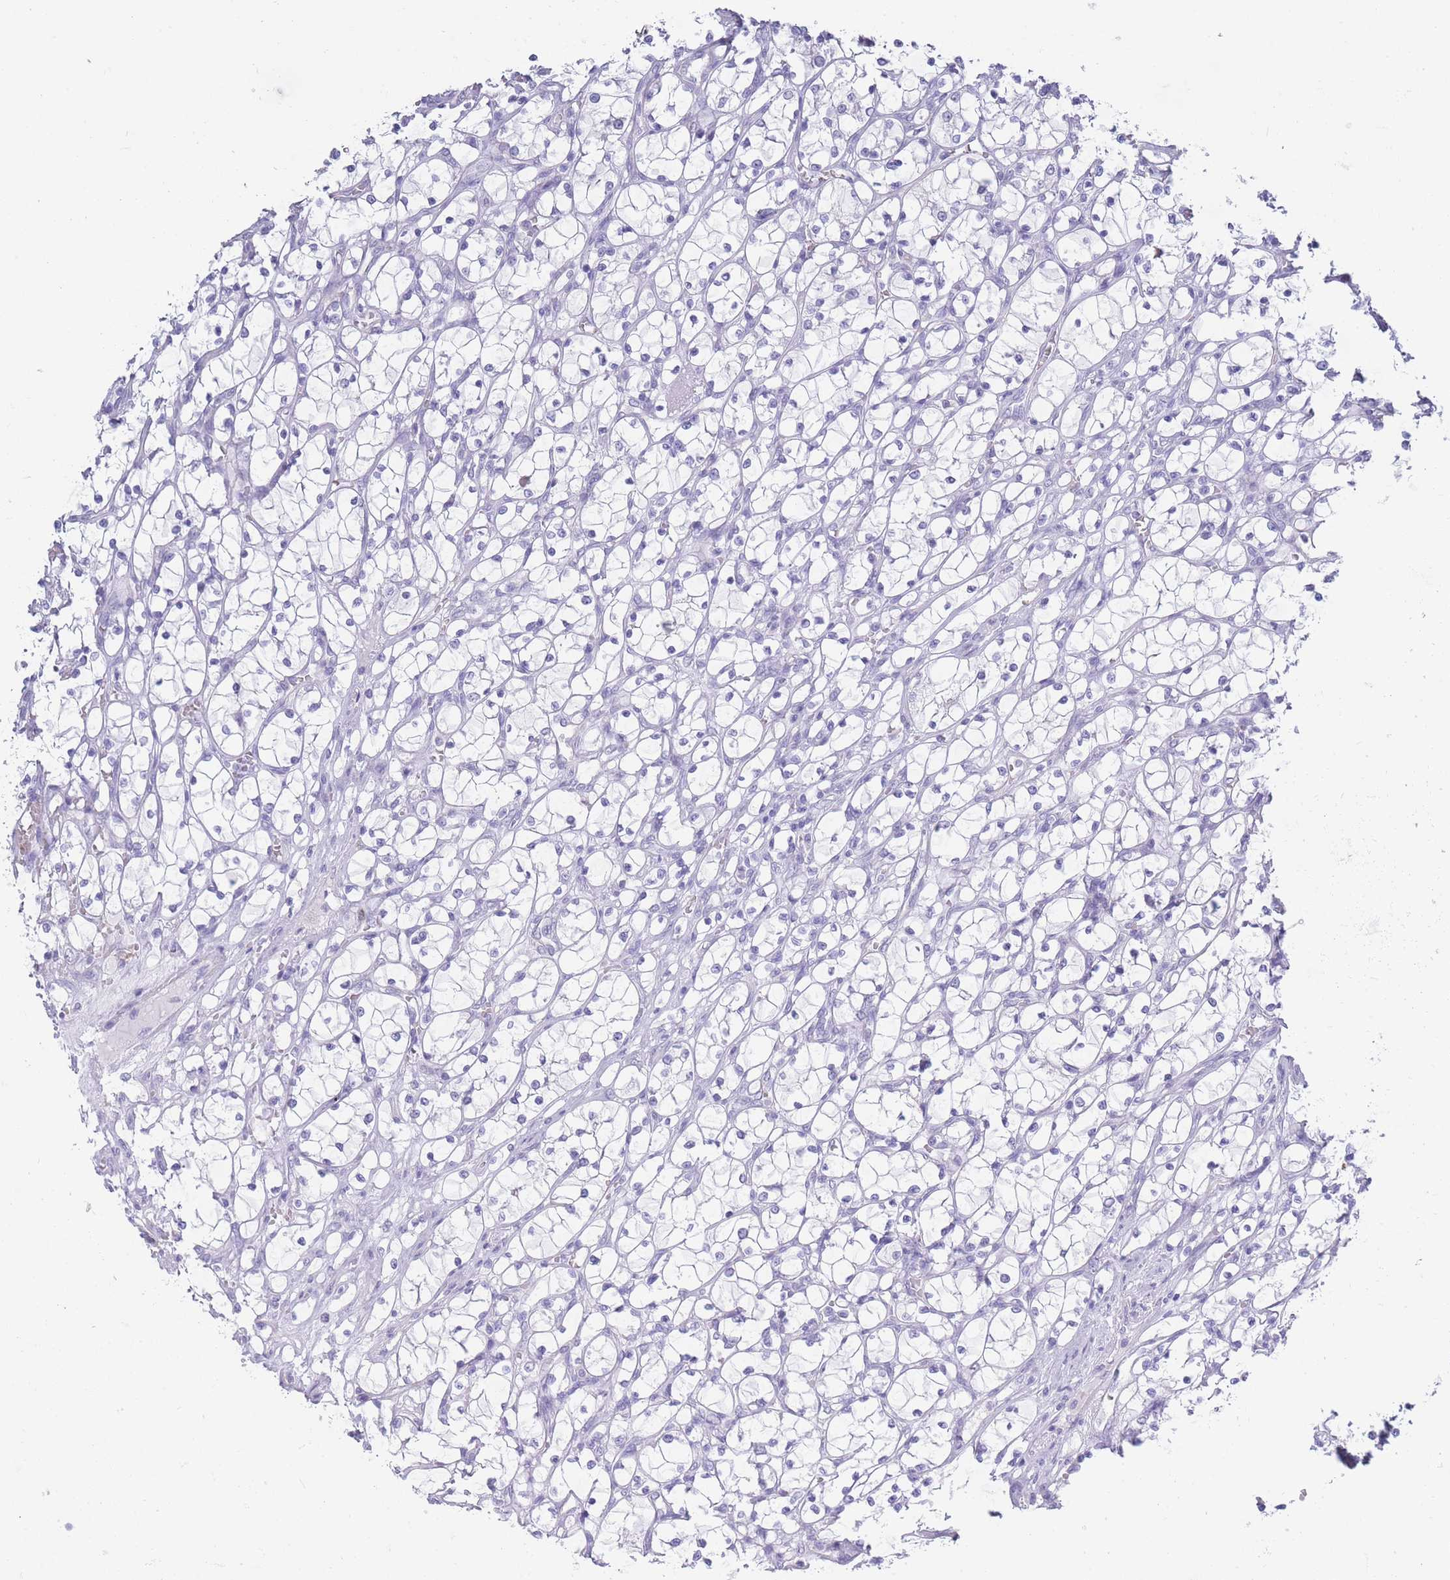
{"staining": {"intensity": "negative", "quantity": "none", "location": "none"}, "tissue": "renal cancer", "cell_type": "Tumor cells", "image_type": "cancer", "snomed": [{"axis": "morphology", "description": "Adenocarcinoma, NOS"}, {"axis": "topography", "description": "Kidney"}], "caption": "An immunohistochemistry (IHC) histopathology image of renal cancer (adenocarcinoma) is shown. There is no staining in tumor cells of renal cancer (adenocarcinoma). (DAB immunohistochemistry visualized using brightfield microscopy, high magnification).", "gene": "CD37", "patient": {"sex": "female", "age": 69}}